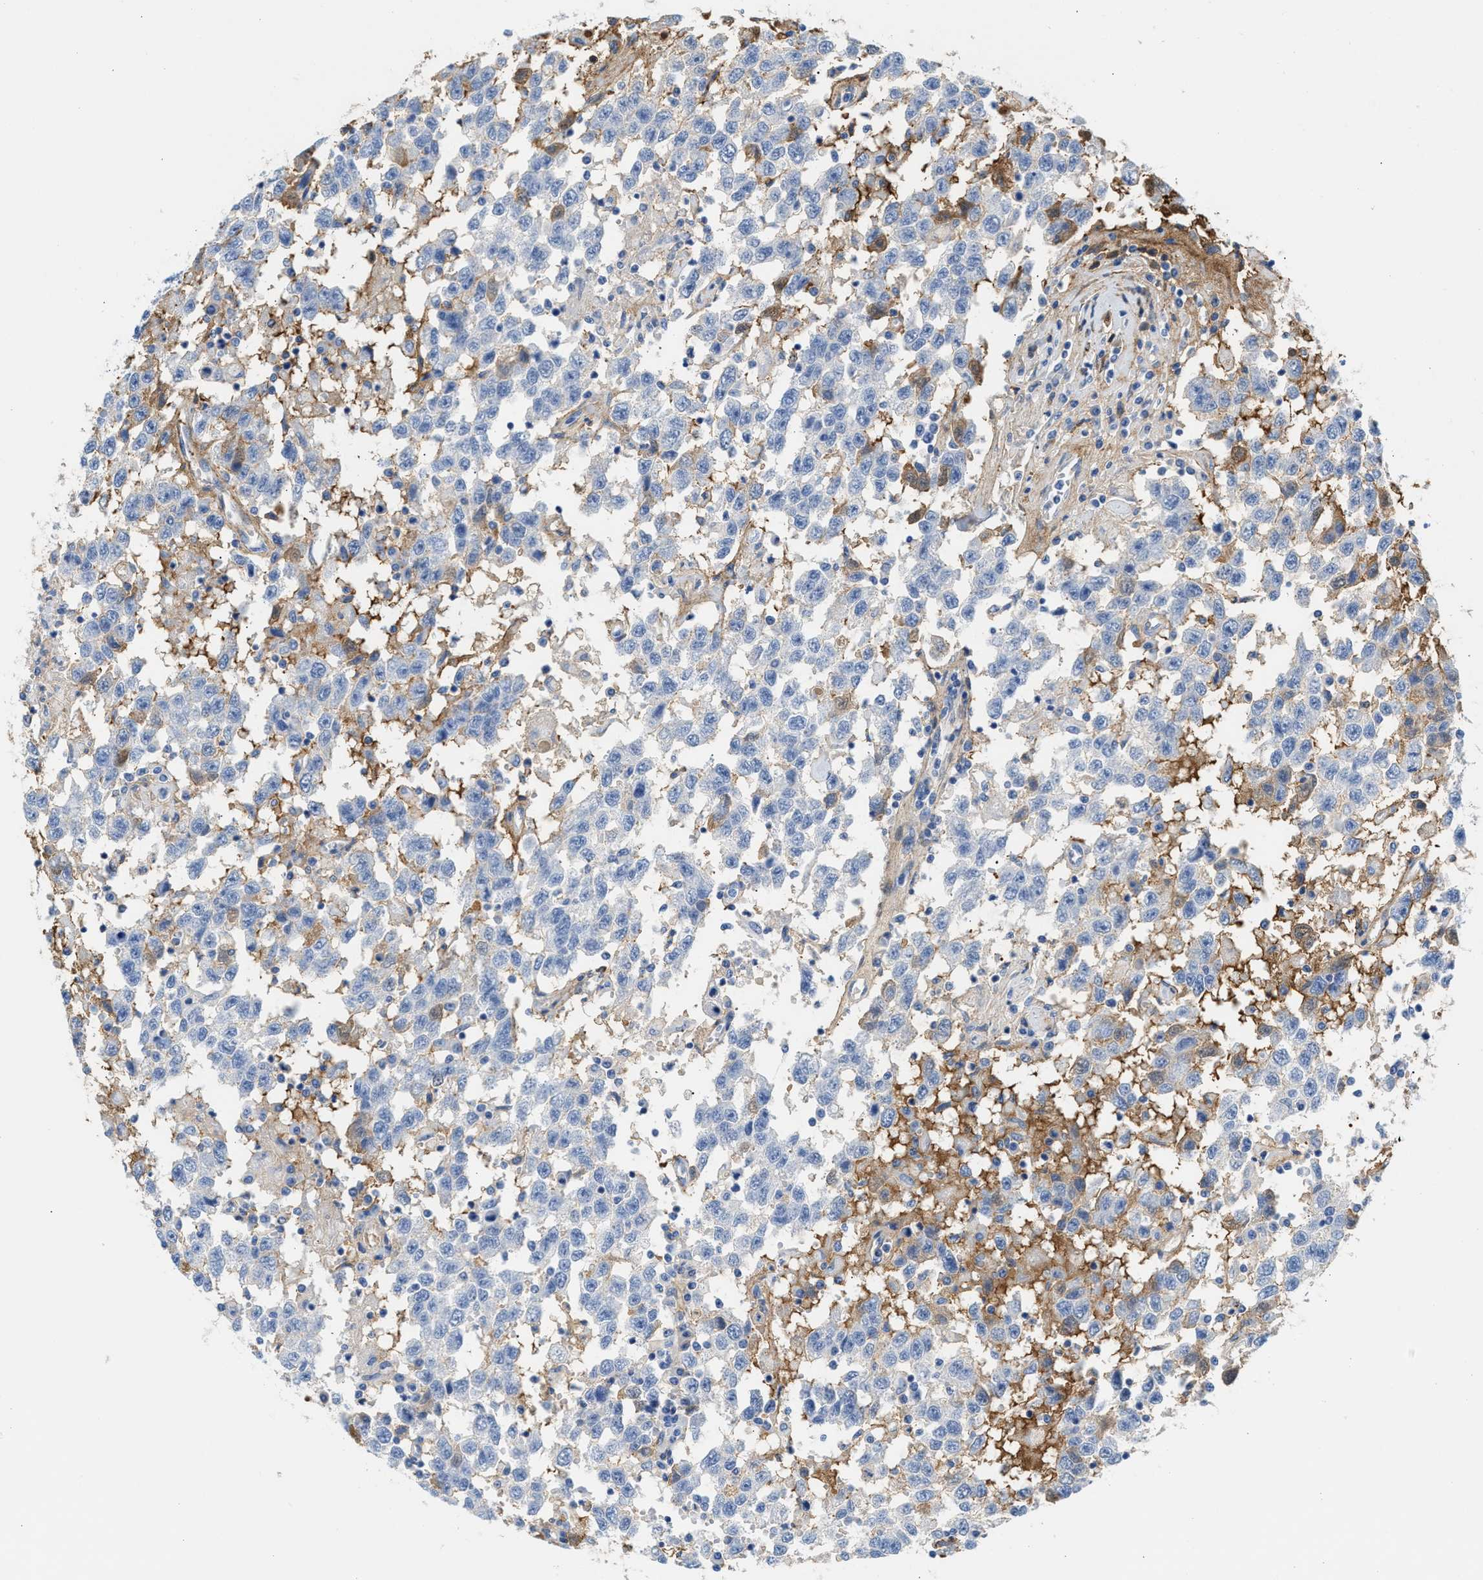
{"staining": {"intensity": "negative", "quantity": "none", "location": "none"}, "tissue": "testis cancer", "cell_type": "Tumor cells", "image_type": "cancer", "snomed": [{"axis": "morphology", "description": "Seminoma, NOS"}, {"axis": "topography", "description": "Testis"}], "caption": "Human testis cancer (seminoma) stained for a protein using immunohistochemistry (IHC) demonstrates no staining in tumor cells.", "gene": "TNR", "patient": {"sex": "male", "age": 41}}